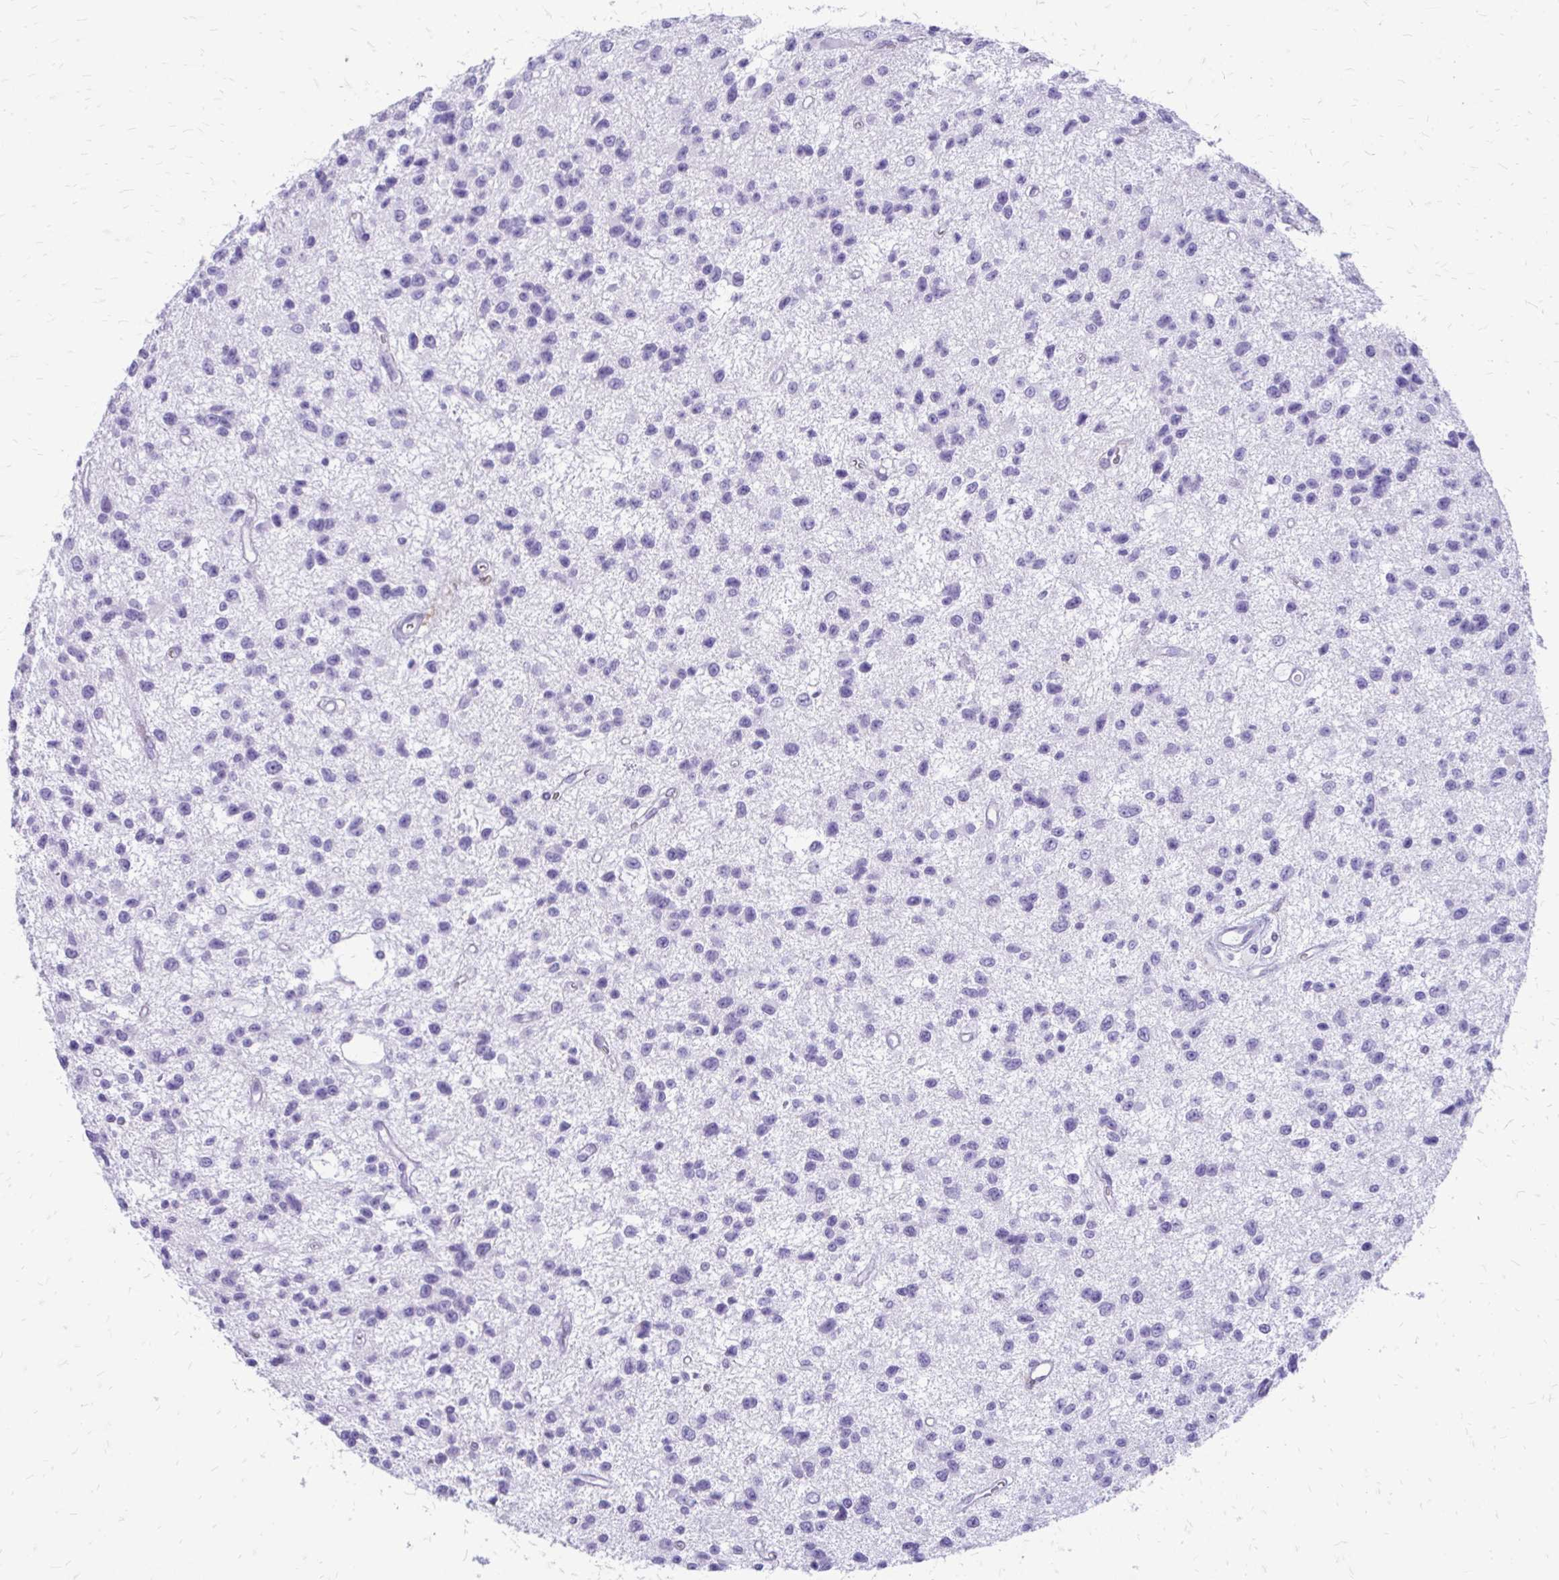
{"staining": {"intensity": "negative", "quantity": "none", "location": "none"}, "tissue": "glioma", "cell_type": "Tumor cells", "image_type": "cancer", "snomed": [{"axis": "morphology", "description": "Glioma, malignant, Low grade"}, {"axis": "topography", "description": "Brain"}], "caption": "Immunohistochemistry (IHC) of human glioma displays no expression in tumor cells. (Brightfield microscopy of DAB (3,3'-diaminobenzidine) IHC at high magnification).", "gene": "SIGLEC11", "patient": {"sex": "male", "age": 43}}